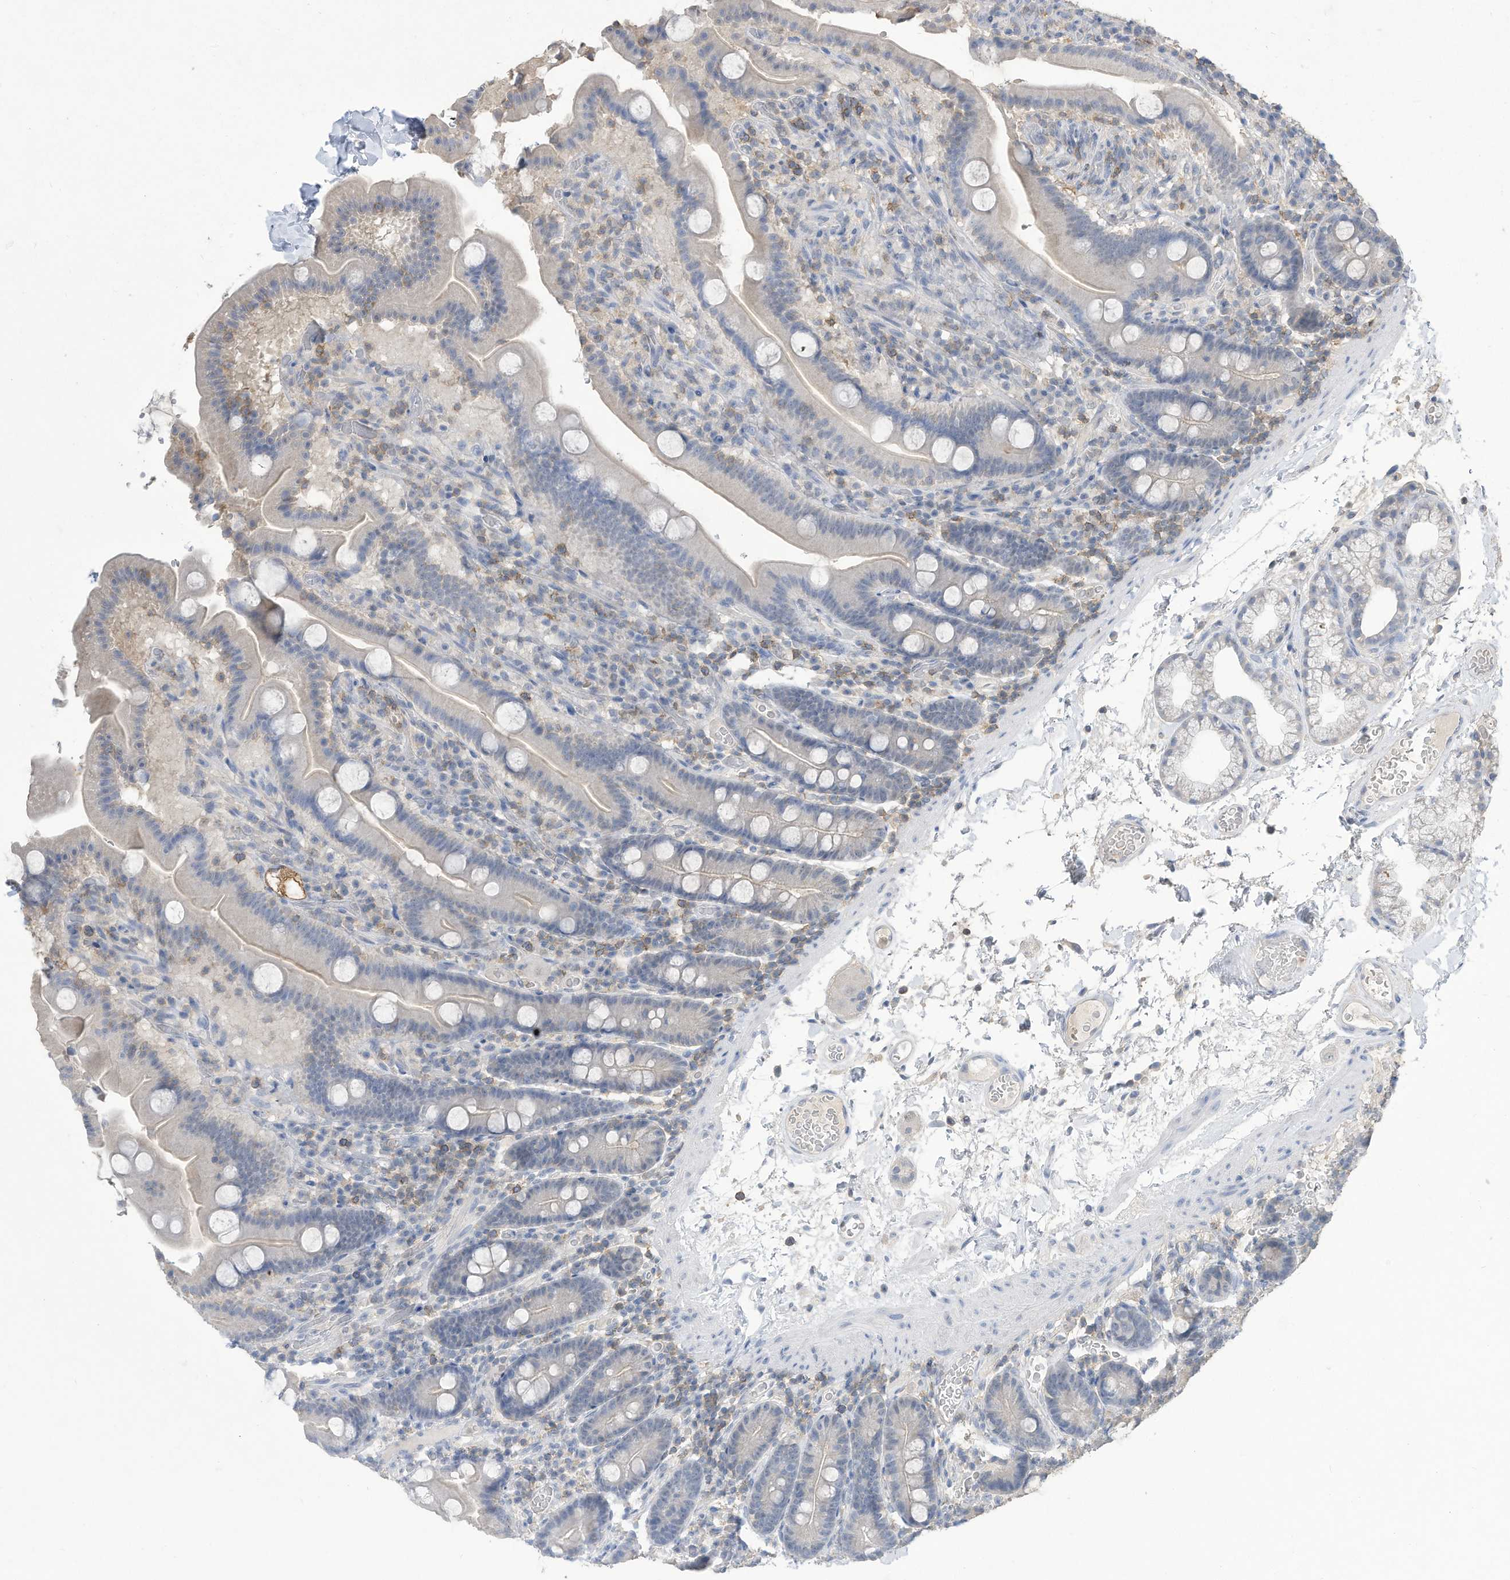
{"staining": {"intensity": "negative", "quantity": "none", "location": "none"}, "tissue": "duodenum", "cell_type": "Glandular cells", "image_type": "normal", "snomed": [{"axis": "morphology", "description": "Normal tissue, NOS"}, {"axis": "topography", "description": "Duodenum"}], "caption": "Glandular cells show no significant protein positivity in unremarkable duodenum. (DAB (3,3'-diaminobenzidine) immunohistochemistry (IHC) visualized using brightfield microscopy, high magnification).", "gene": "HAS3", "patient": {"sex": "male", "age": 55}}